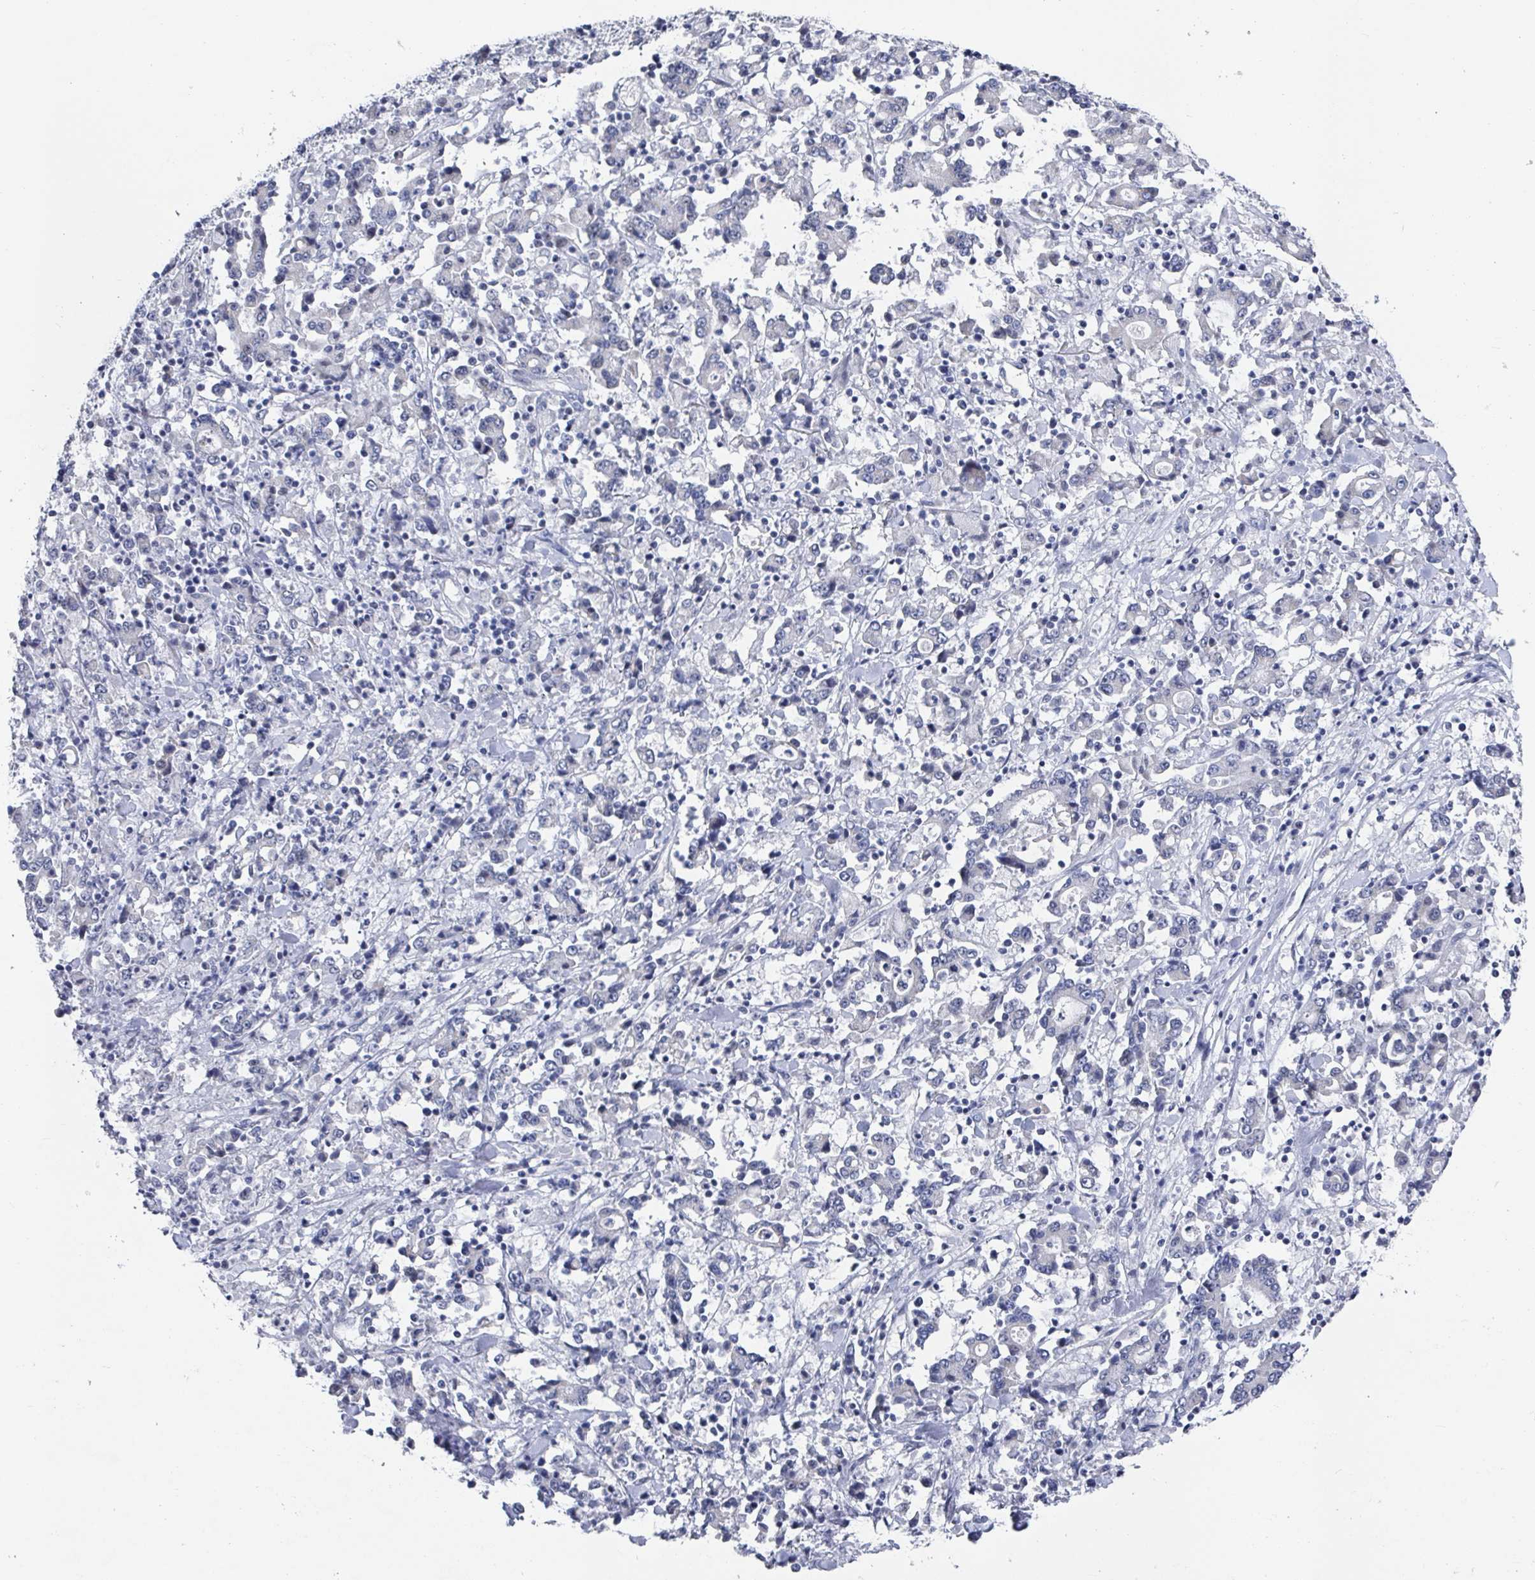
{"staining": {"intensity": "negative", "quantity": "none", "location": "none"}, "tissue": "stomach cancer", "cell_type": "Tumor cells", "image_type": "cancer", "snomed": [{"axis": "morphology", "description": "Adenocarcinoma, NOS"}, {"axis": "topography", "description": "Stomach, upper"}], "caption": "IHC photomicrograph of neoplastic tissue: stomach adenocarcinoma stained with DAB reveals no significant protein expression in tumor cells.", "gene": "CAMKV", "patient": {"sex": "male", "age": 68}}